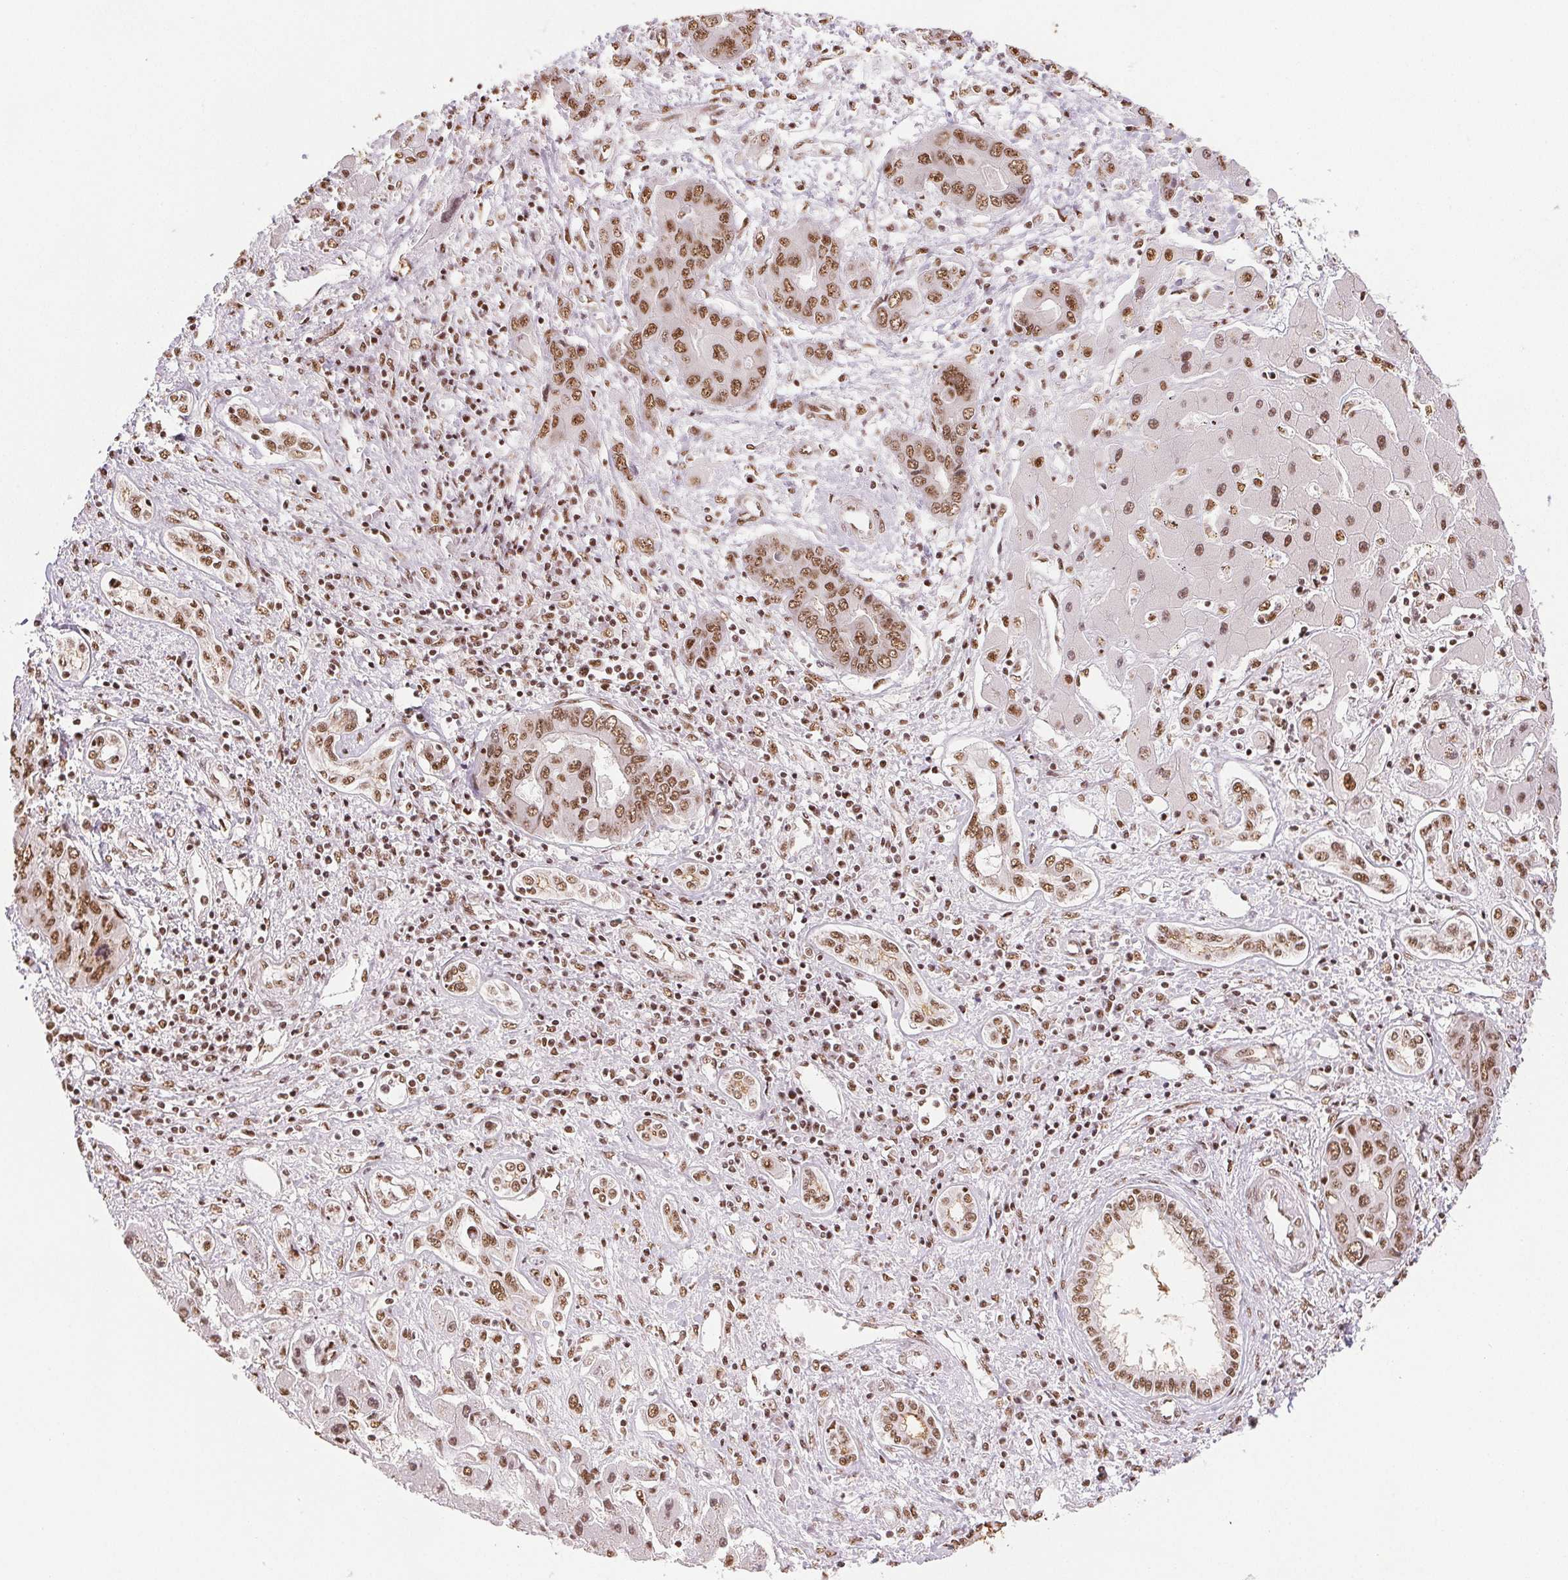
{"staining": {"intensity": "moderate", "quantity": ">75%", "location": "nuclear"}, "tissue": "liver cancer", "cell_type": "Tumor cells", "image_type": "cancer", "snomed": [{"axis": "morphology", "description": "Cholangiocarcinoma"}, {"axis": "topography", "description": "Liver"}], "caption": "Tumor cells show medium levels of moderate nuclear positivity in about >75% of cells in cholangiocarcinoma (liver).", "gene": "IK", "patient": {"sex": "male", "age": 67}}